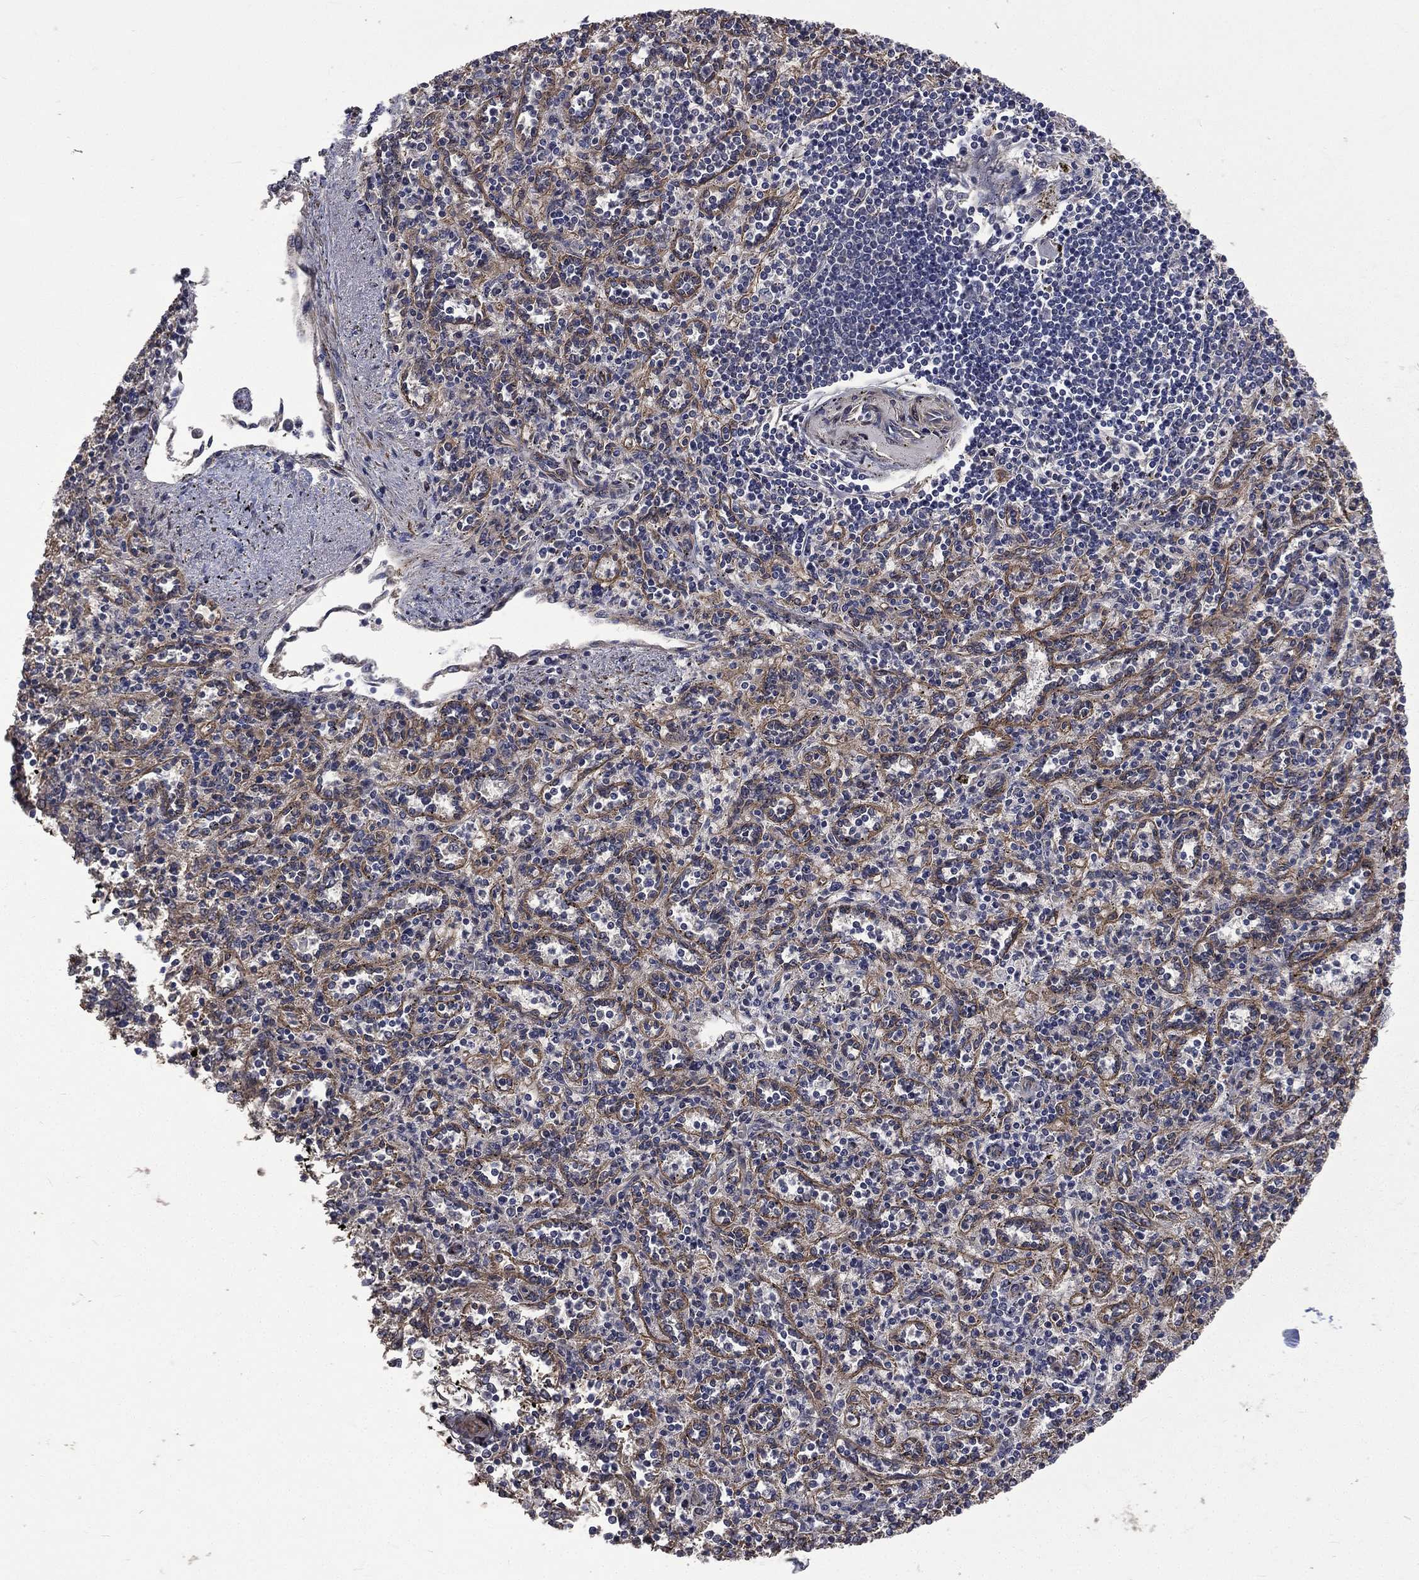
{"staining": {"intensity": "negative", "quantity": "none", "location": "none"}, "tissue": "spleen", "cell_type": "Cells in red pulp", "image_type": "normal", "snomed": [{"axis": "morphology", "description": "Normal tissue, NOS"}, {"axis": "topography", "description": "Spleen"}], "caption": "Immunohistochemistry (IHC) photomicrograph of unremarkable human spleen stained for a protein (brown), which shows no positivity in cells in red pulp.", "gene": "PPFIBP1", "patient": {"sex": "male", "age": 69}}